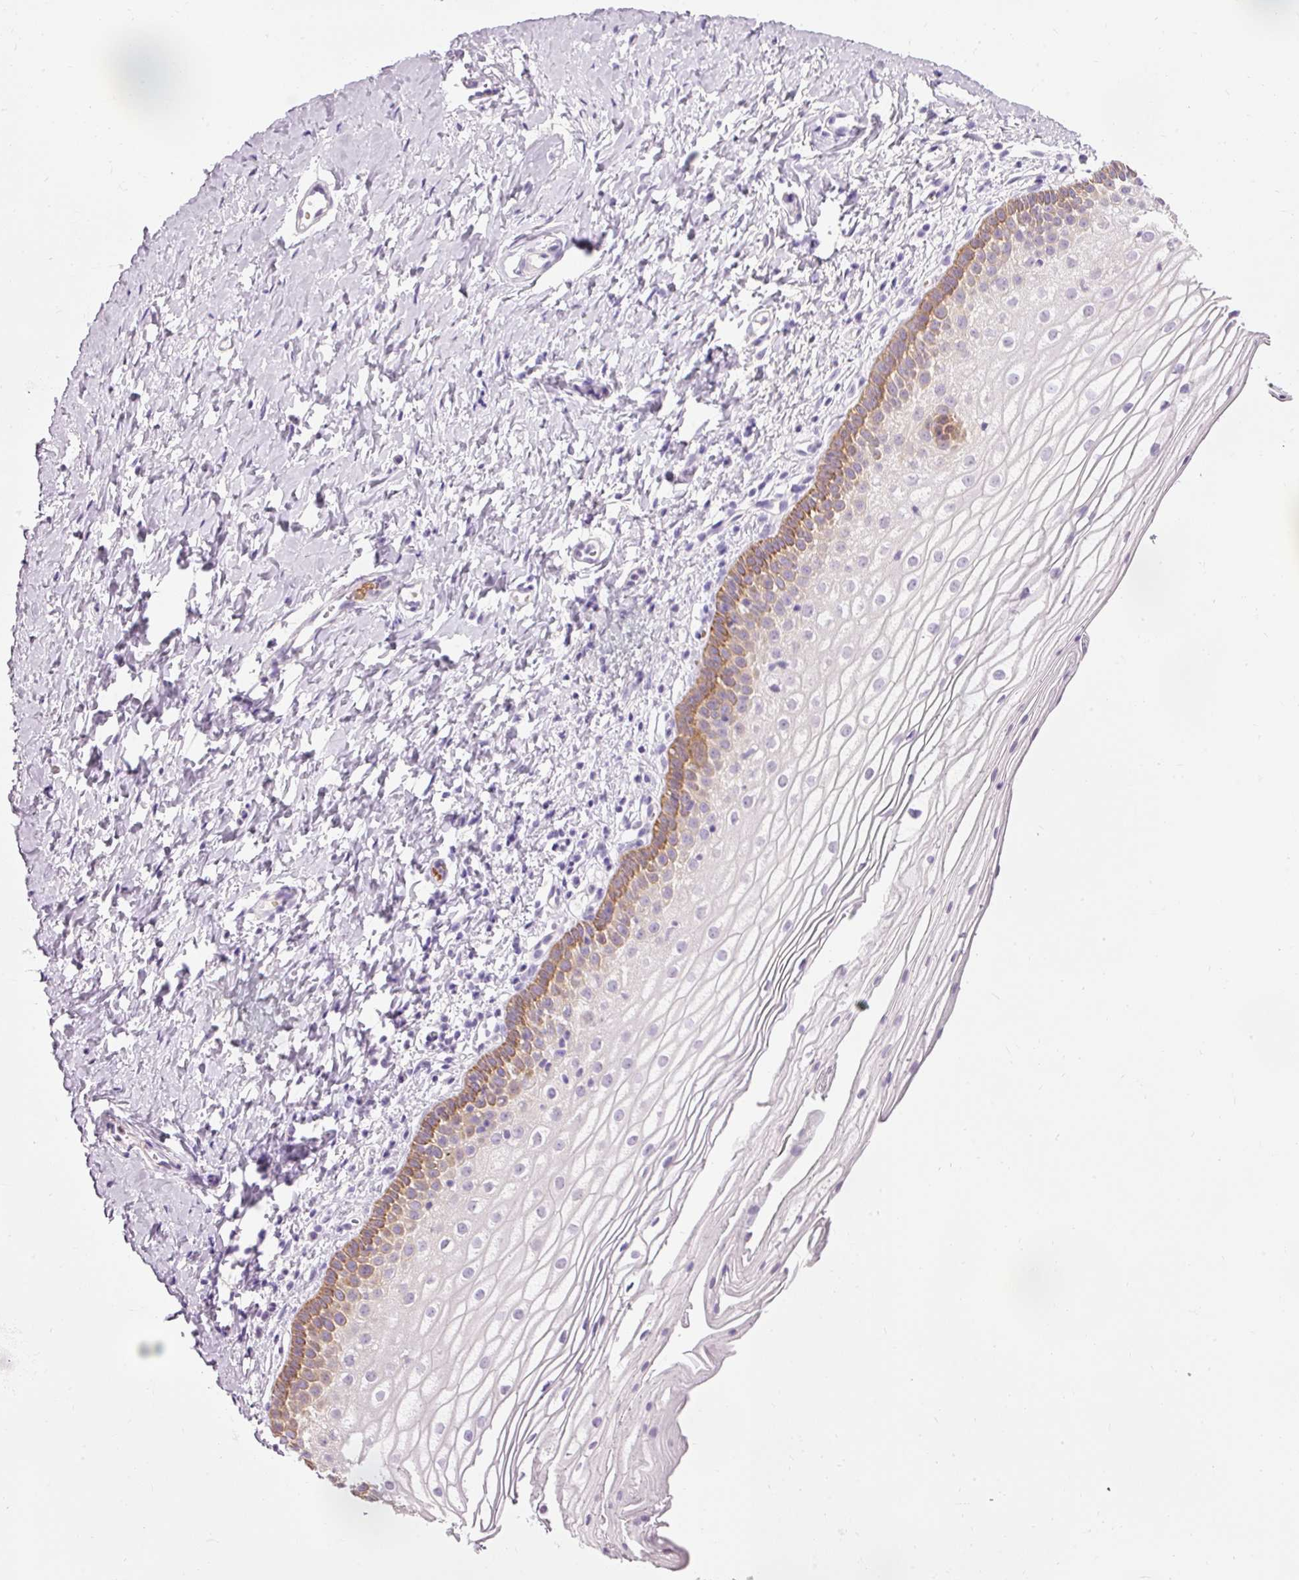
{"staining": {"intensity": "moderate", "quantity": "<25%", "location": "cytoplasmic/membranous"}, "tissue": "vagina", "cell_type": "Squamous epithelial cells", "image_type": "normal", "snomed": [{"axis": "morphology", "description": "Normal tissue, NOS"}, {"axis": "topography", "description": "Vagina"}], "caption": "The micrograph shows a brown stain indicating the presence of a protein in the cytoplasmic/membranous of squamous epithelial cells in vagina.", "gene": "DHRS11", "patient": {"sex": "female", "age": 56}}